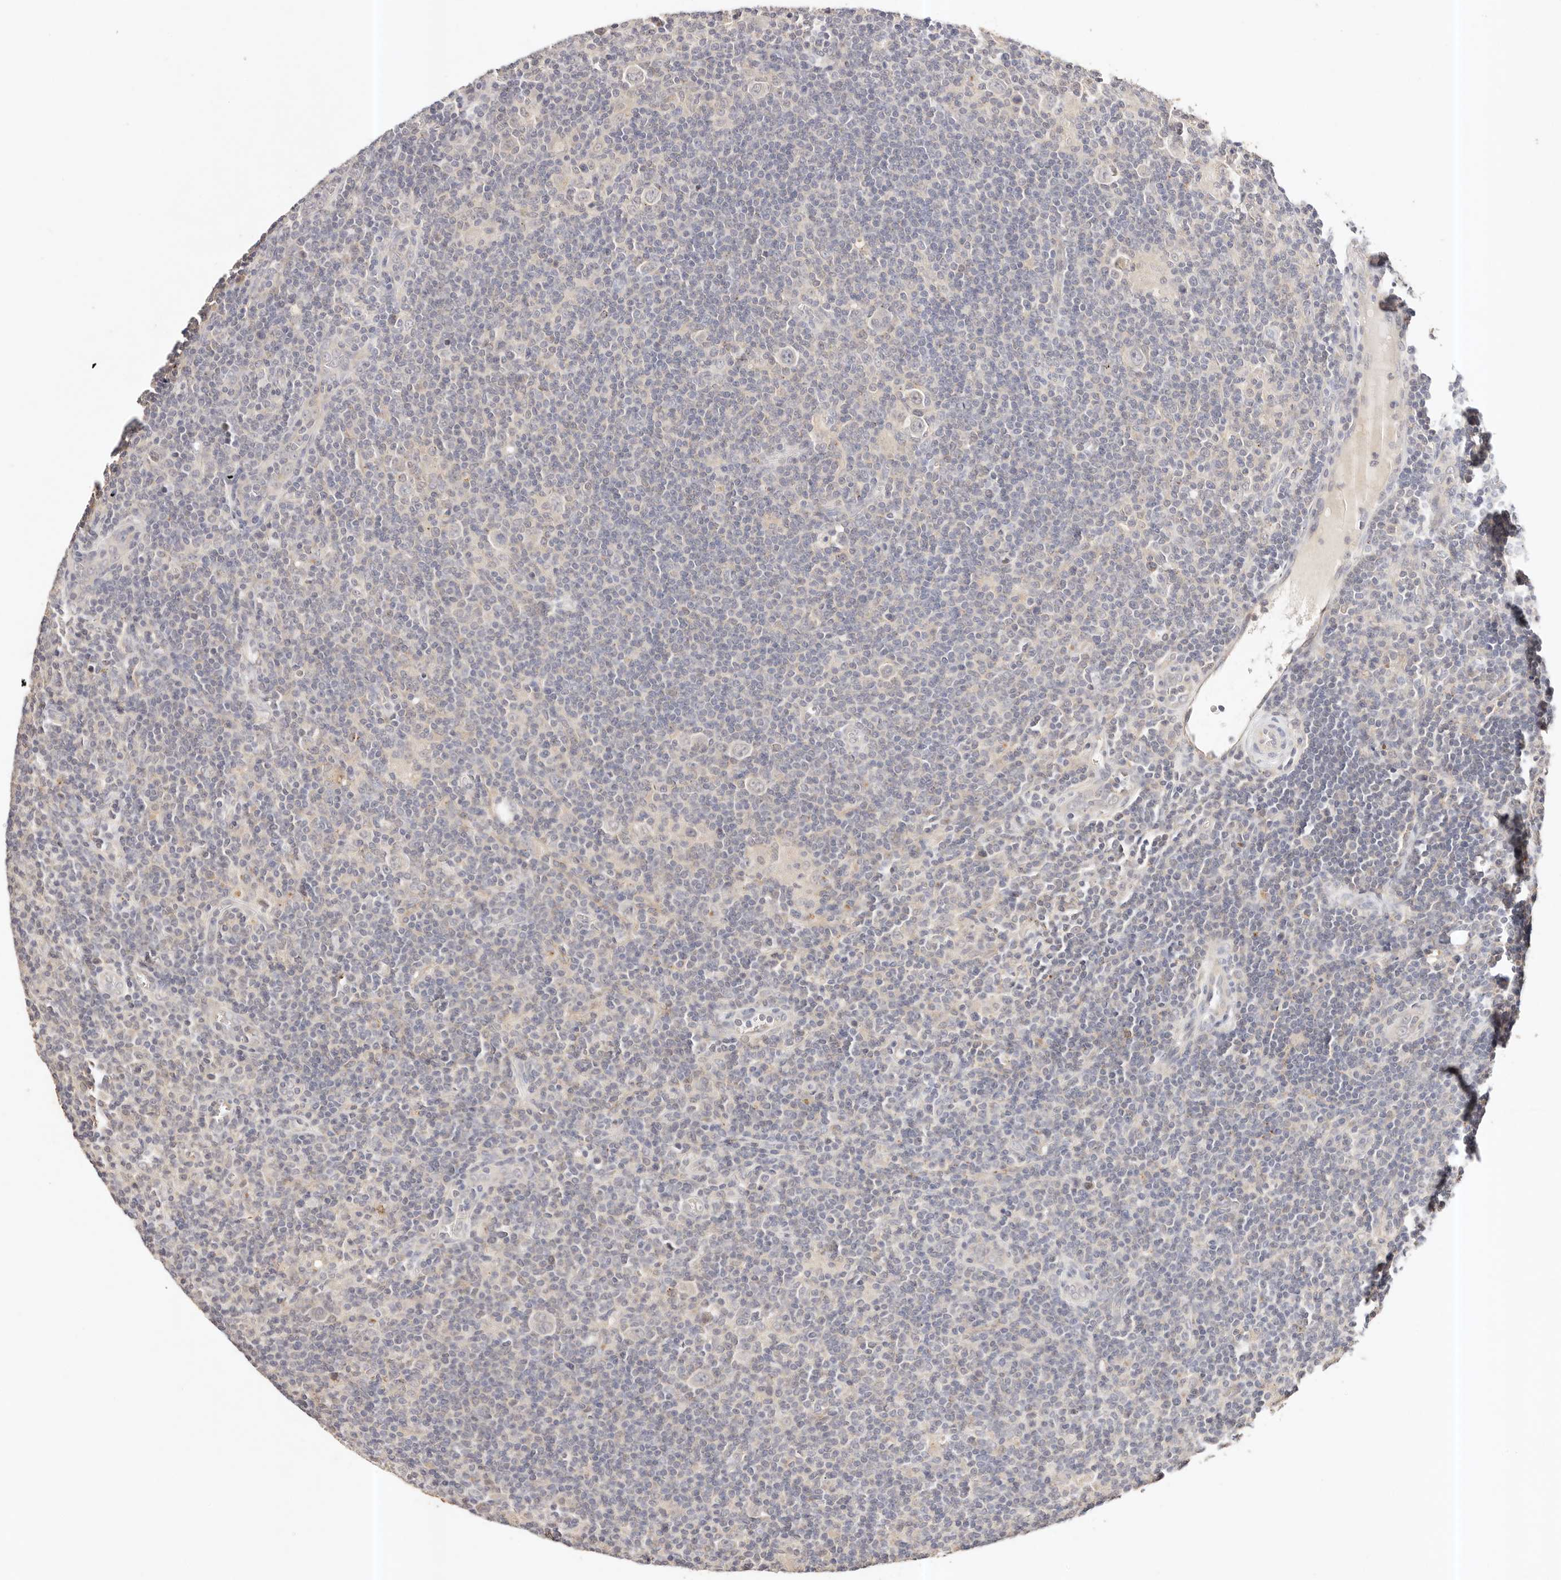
{"staining": {"intensity": "negative", "quantity": "none", "location": "none"}, "tissue": "lymphoma", "cell_type": "Tumor cells", "image_type": "cancer", "snomed": [{"axis": "morphology", "description": "Hodgkin's disease, NOS"}, {"axis": "topography", "description": "Lymph node"}], "caption": "Immunohistochemistry histopathology image of neoplastic tissue: human lymphoma stained with DAB (3,3'-diaminobenzidine) exhibits no significant protein staining in tumor cells. Brightfield microscopy of IHC stained with DAB (brown) and hematoxylin (blue), captured at high magnification.", "gene": "CXADR", "patient": {"sex": "female", "age": 57}}